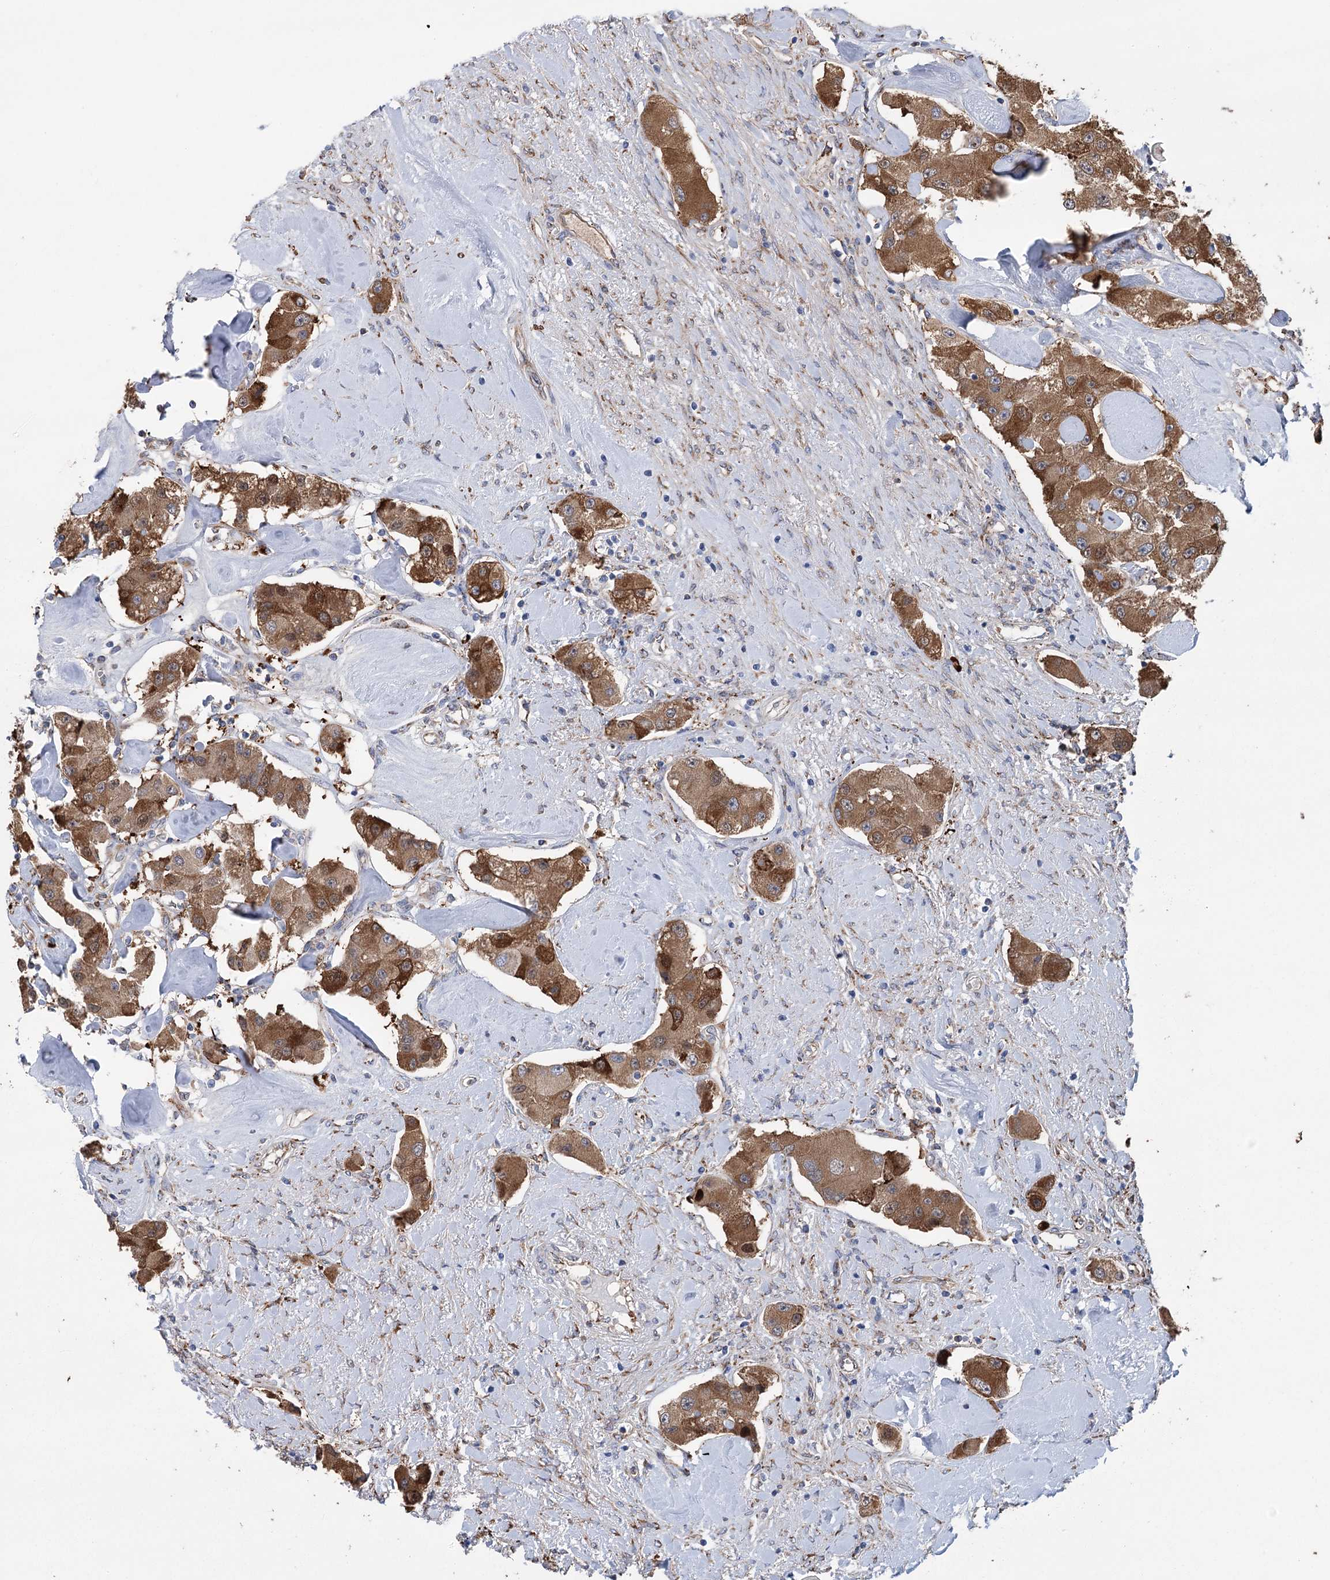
{"staining": {"intensity": "strong", "quantity": ">75%", "location": "cytoplasmic/membranous"}, "tissue": "carcinoid", "cell_type": "Tumor cells", "image_type": "cancer", "snomed": [{"axis": "morphology", "description": "Carcinoid, malignant, NOS"}, {"axis": "topography", "description": "Pancreas"}], "caption": "The micrograph exhibits immunohistochemical staining of carcinoid. There is strong cytoplasmic/membranous positivity is present in approximately >75% of tumor cells. The staining was performed using DAB to visualize the protein expression in brown, while the nuclei were stained in blue with hematoxylin (Magnification: 20x).", "gene": "METTL24", "patient": {"sex": "male", "age": 41}}